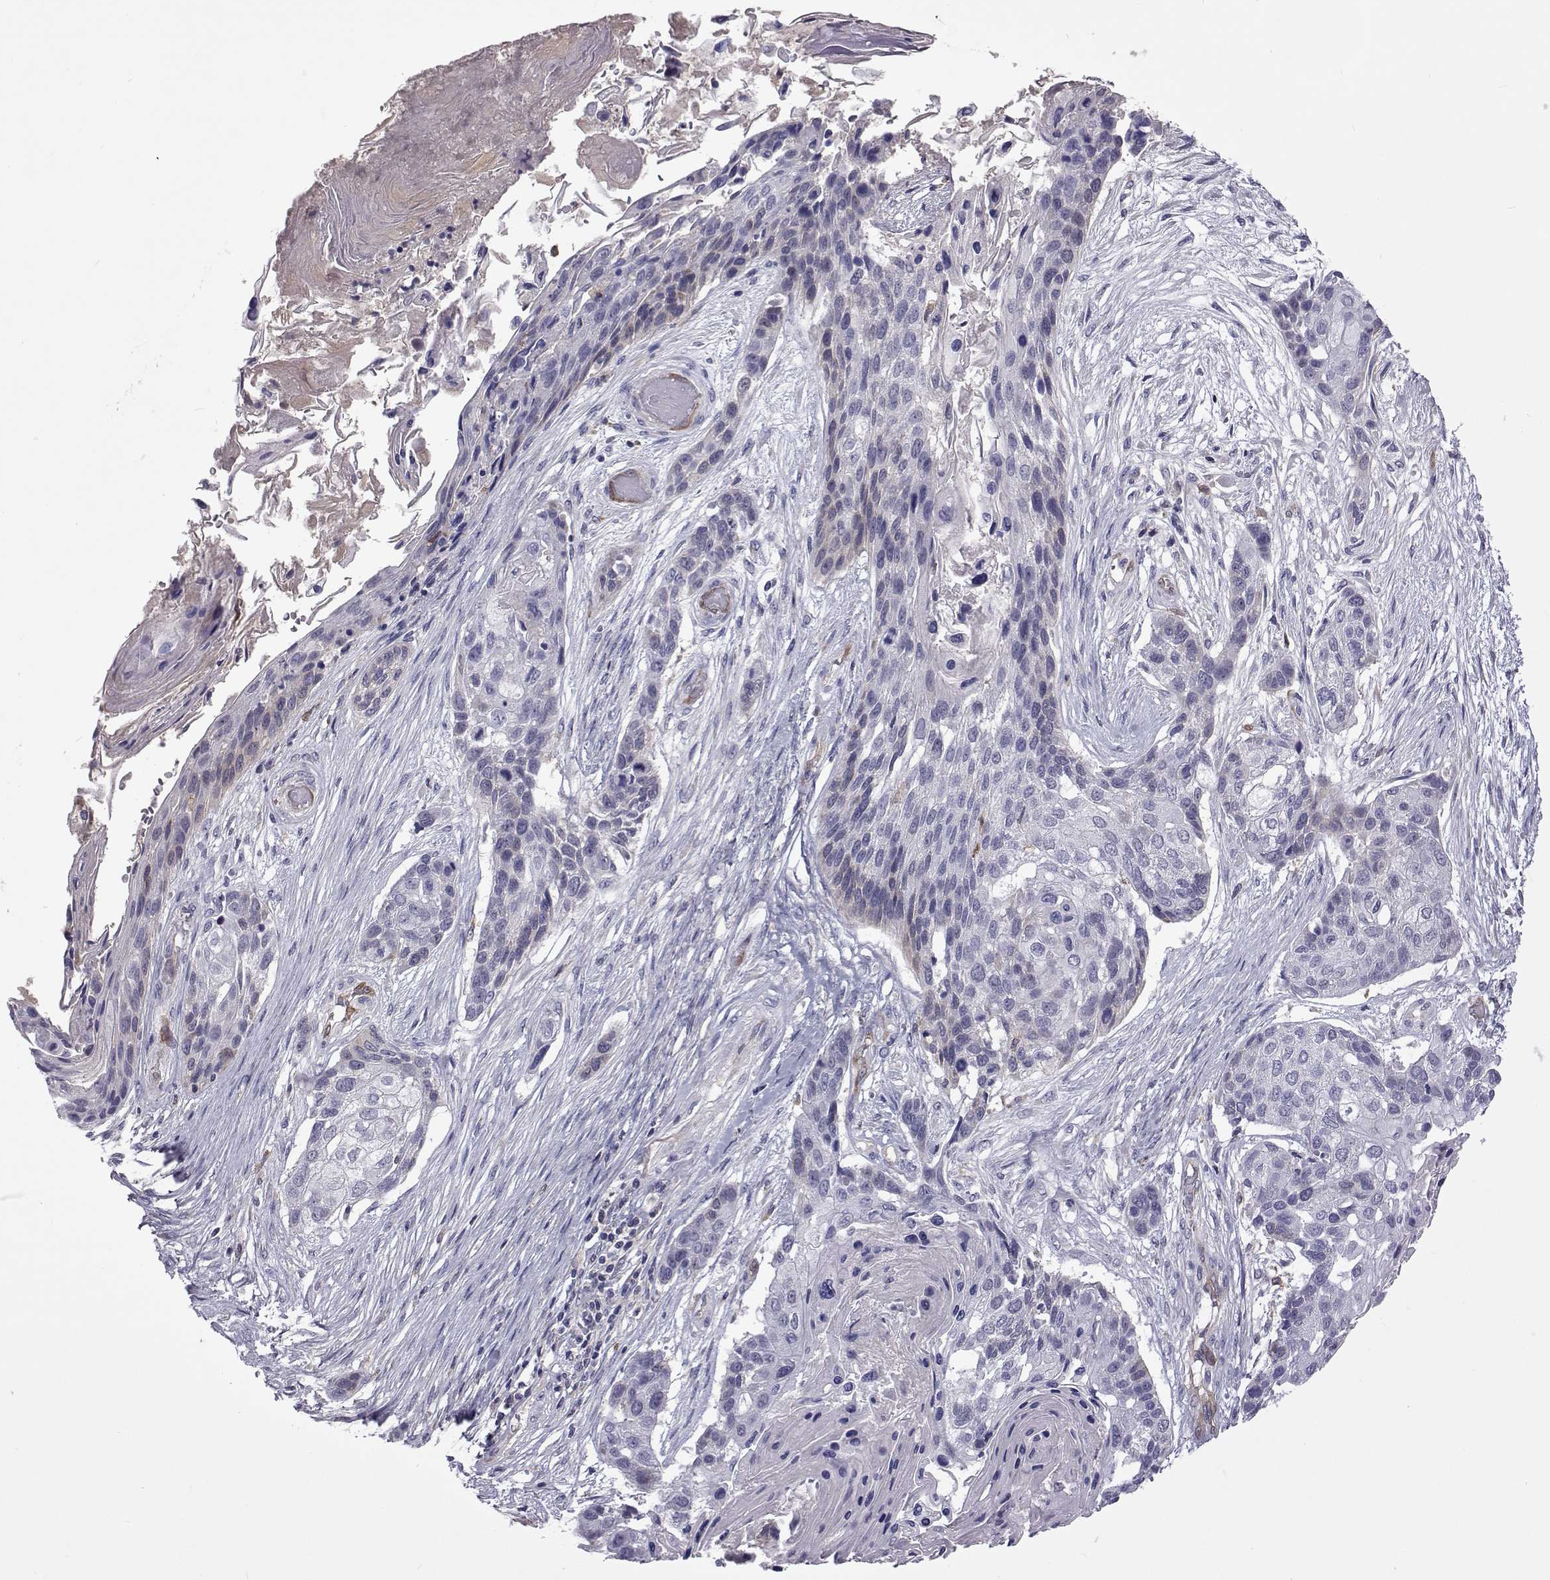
{"staining": {"intensity": "negative", "quantity": "none", "location": "none"}, "tissue": "lung cancer", "cell_type": "Tumor cells", "image_type": "cancer", "snomed": [{"axis": "morphology", "description": "Squamous cell carcinoma, NOS"}, {"axis": "topography", "description": "Lung"}], "caption": "The micrograph demonstrates no significant positivity in tumor cells of lung cancer (squamous cell carcinoma). (DAB (3,3'-diaminobenzidine) IHC, high magnification).", "gene": "TCF15", "patient": {"sex": "male", "age": 69}}